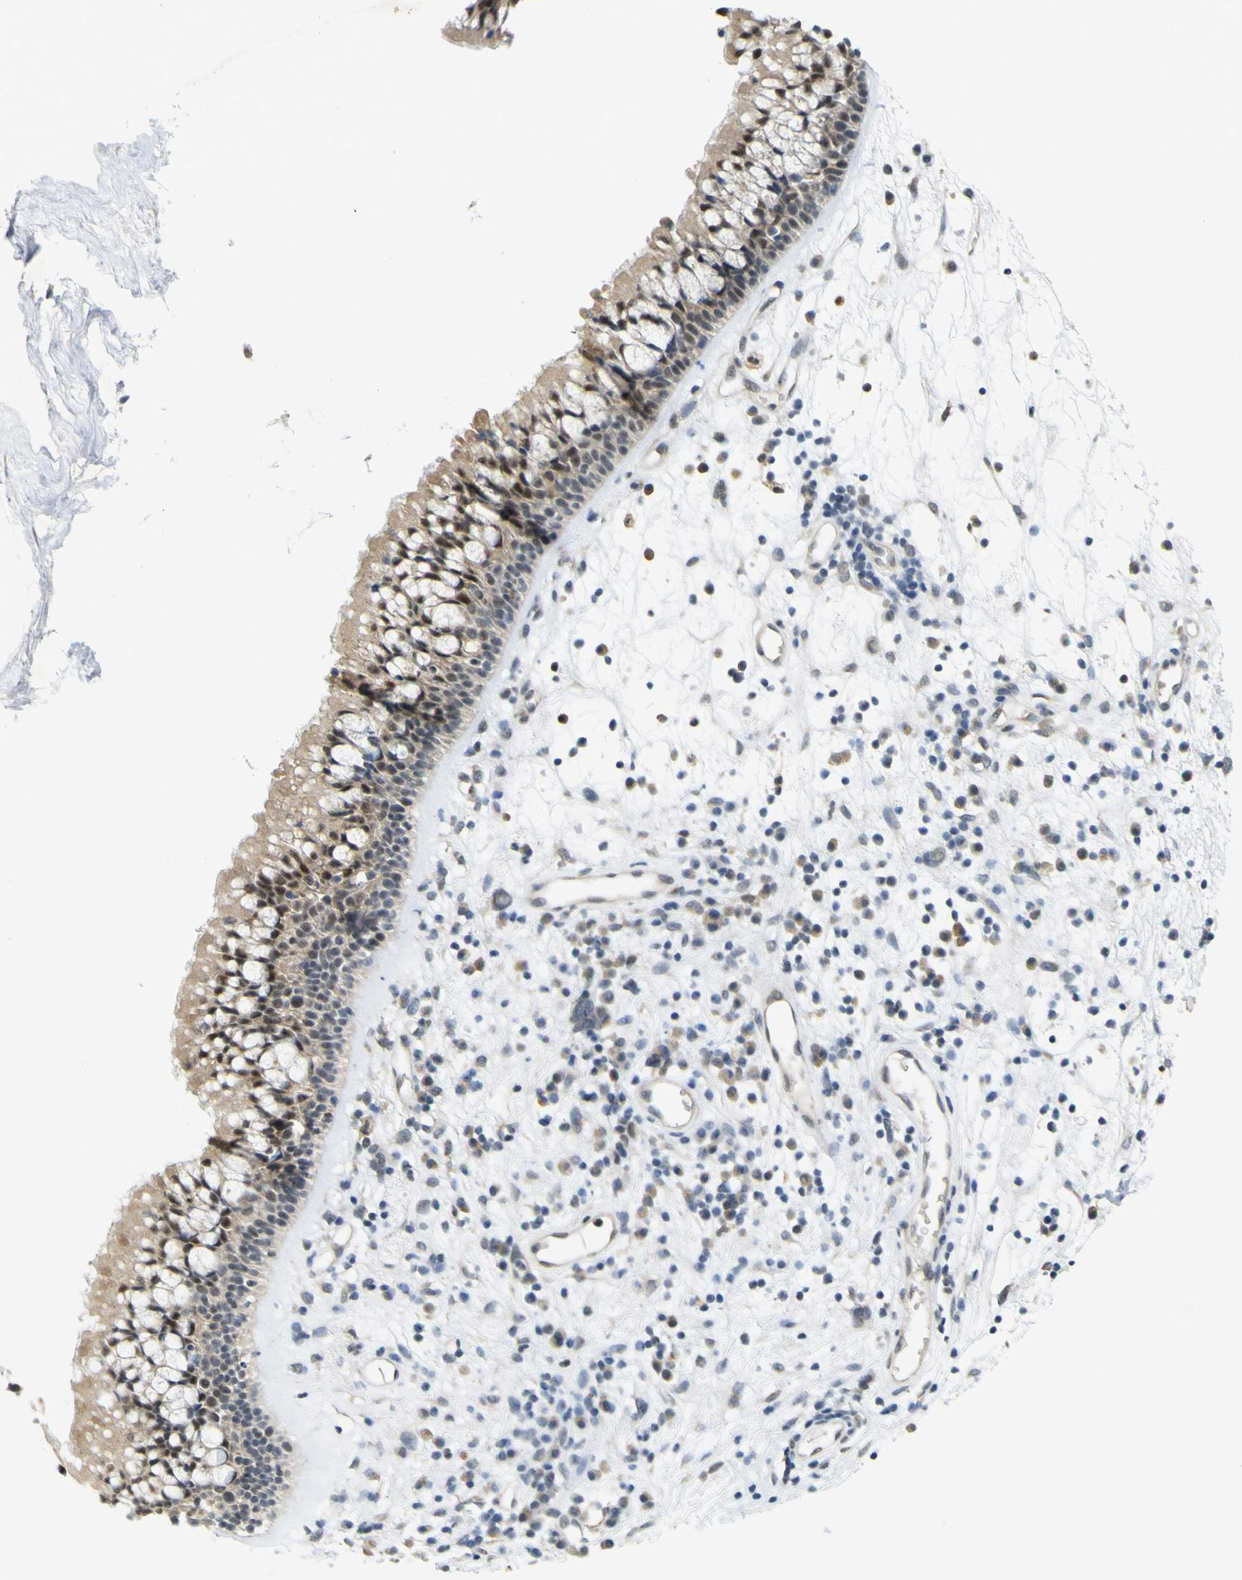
{"staining": {"intensity": "weak", "quantity": ">75%", "location": "cytoplasmic/membranous,nuclear"}, "tissue": "nasopharynx", "cell_type": "Respiratory epithelial cells", "image_type": "normal", "snomed": [{"axis": "morphology", "description": "Normal tissue, NOS"}, {"axis": "morphology", "description": "Inflammation, NOS"}, {"axis": "topography", "description": "Nasopharynx"}], "caption": "Respiratory epithelial cells demonstrate weak cytoplasmic/membranous,nuclear positivity in about >75% of cells in benign nasopharynx.", "gene": "IGF2R", "patient": {"sex": "male", "age": 48}}